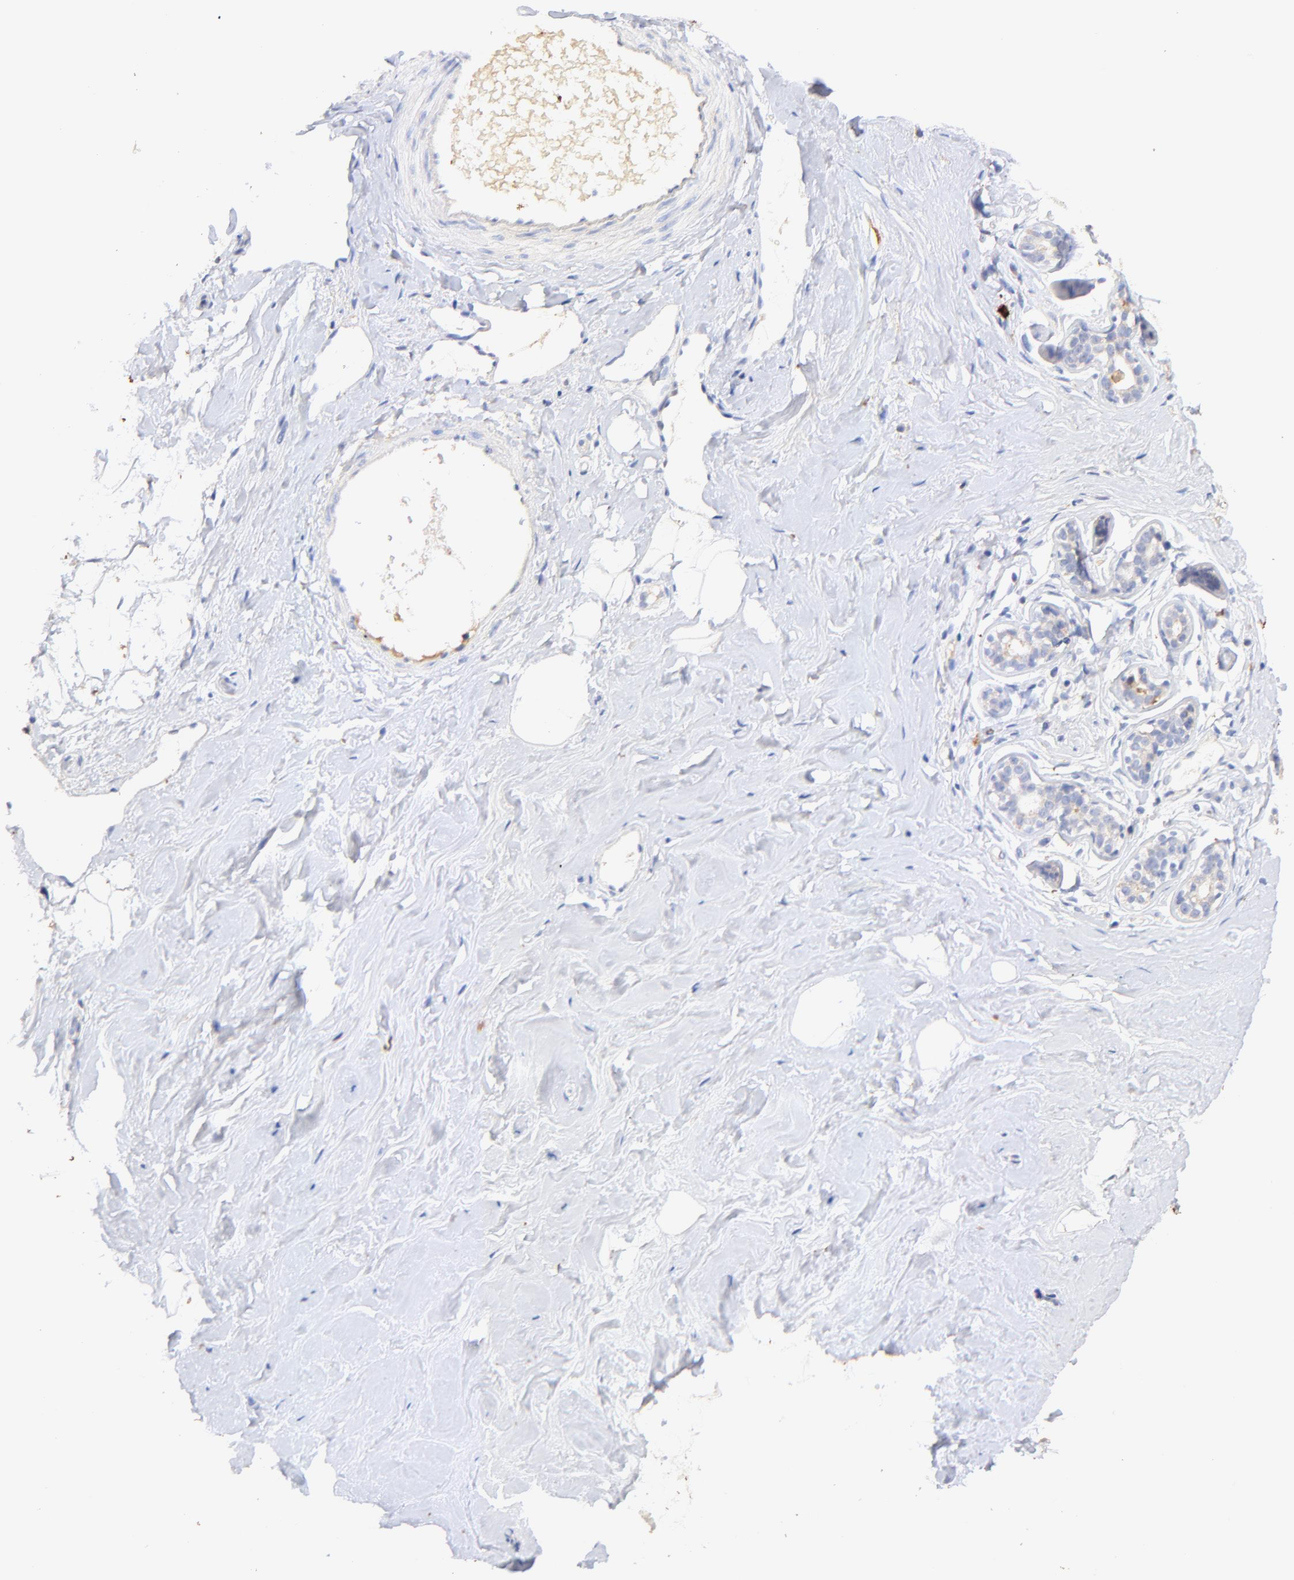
{"staining": {"intensity": "negative", "quantity": "none", "location": "none"}, "tissue": "breast", "cell_type": "Adipocytes", "image_type": "normal", "snomed": [{"axis": "morphology", "description": "Normal tissue, NOS"}, {"axis": "topography", "description": "Breast"}], "caption": "The histopathology image reveals no significant staining in adipocytes of breast. (DAB (3,3'-diaminobenzidine) immunohistochemistry, high magnification).", "gene": "IGLV7", "patient": {"sex": "female", "age": 23}}